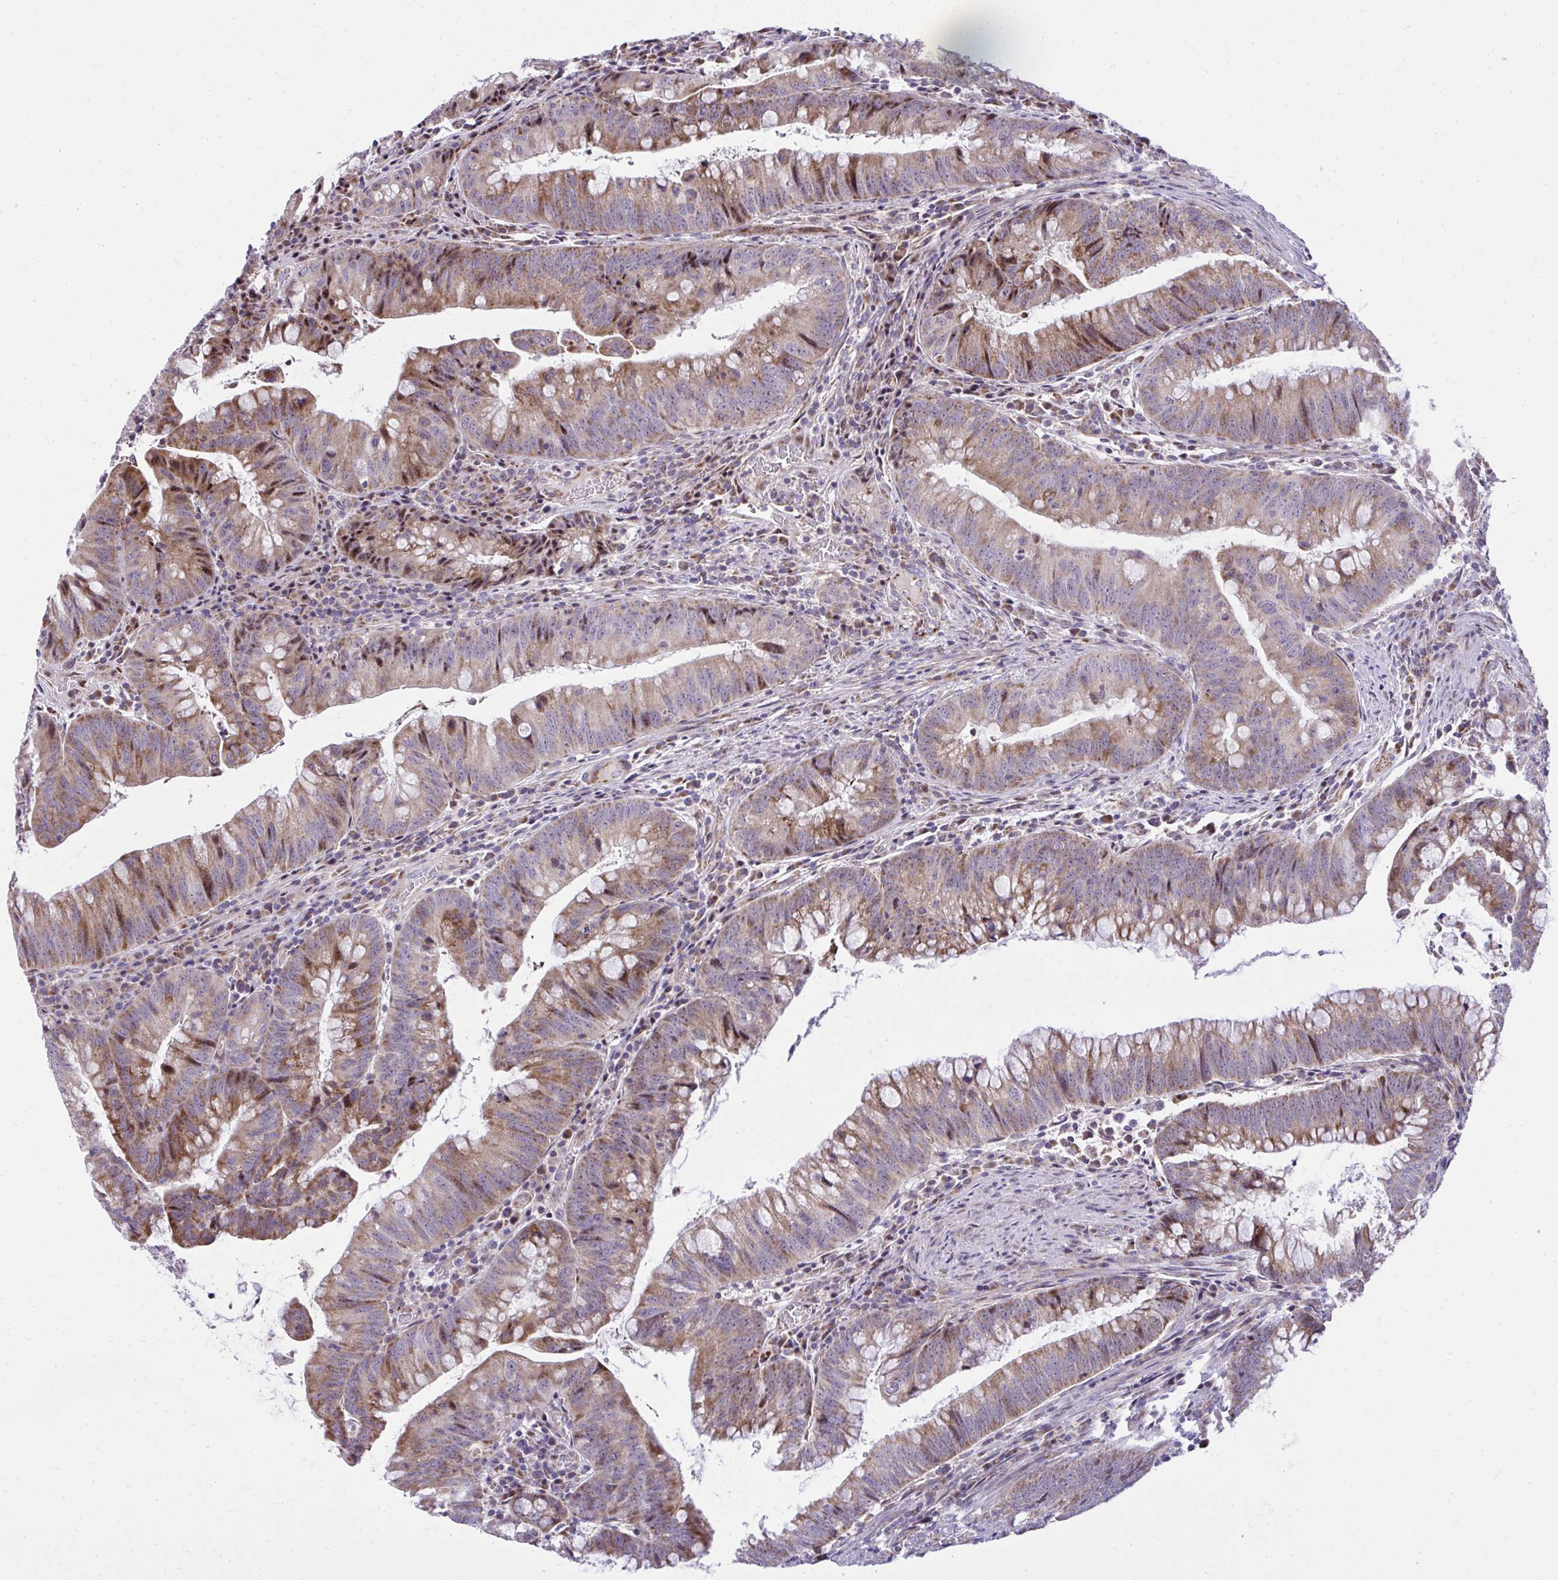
{"staining": {"intensity": "moderate", "quantity": ">75%", "location": "cytoplasmic/membranous"}, "tissue": "colorectal cancer", "cell_type": "Tumor cells", "image_type": "cancer", "snomed": [{"axis": "morphology", "description": "Adenocarcinoma, NOS"}, {"axis": "topography", "description": "Colon"}], "caption": "A brown stain labels moderate cytoplasmic/membranous expression of a protein in colorectal cancer tumor cells. (DAB IHC, brown staining for protein, blue staining for nuclei).", "gene": "GPRIN3", "patient": {"sex": "male", "age": 62}}